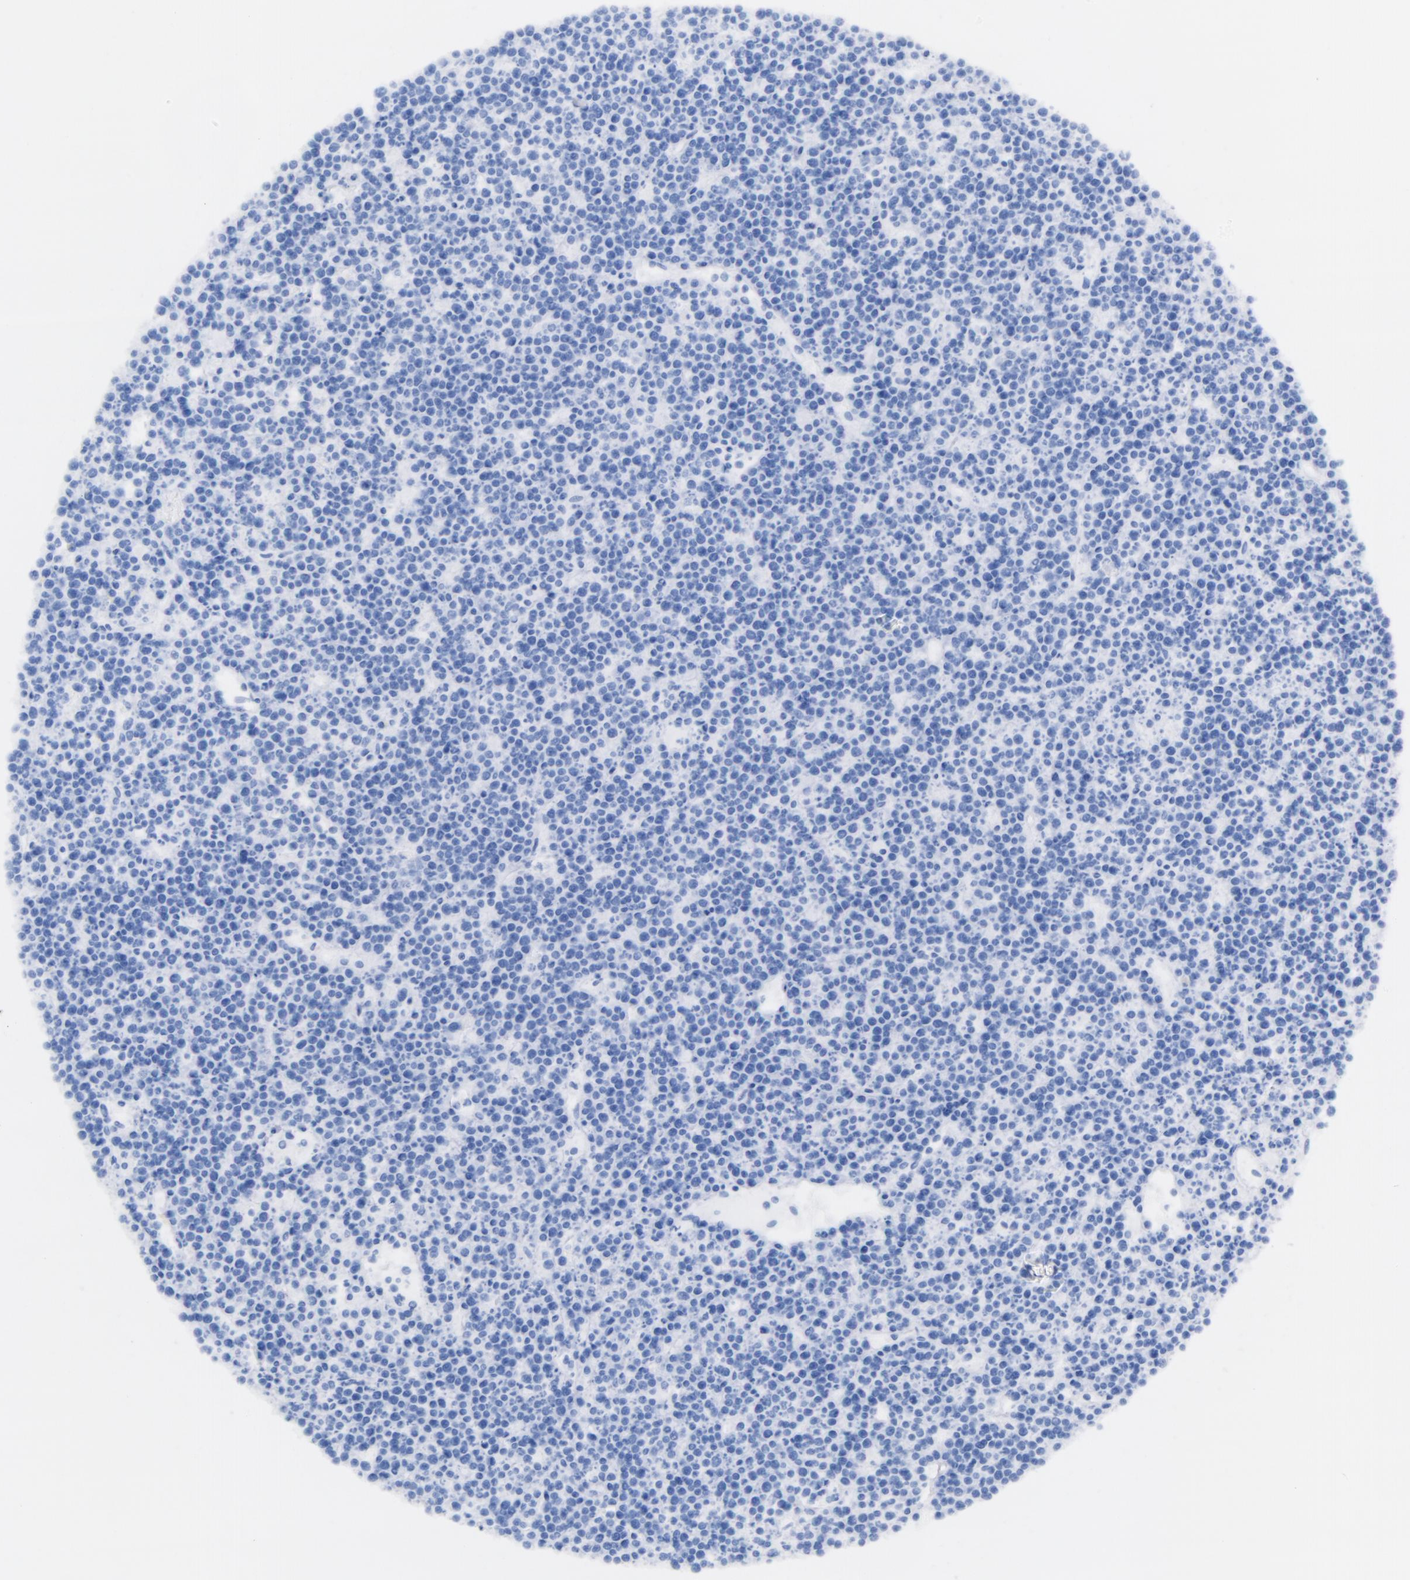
{"staining": {"intensity": "negative", "quantity": "none", "location": "none"}, "tissue": "lymphoma", "cell_type": "Tumor cells", "image_type": "cancer", "snomed": [{"axis": "morphology", "description": "Malignant lymphoma, non-Hodgkin's type, High grade"}, {"axis": "topography", "description": "Ovary"}], "caption": "The photomicrograph shows no staining of tumor cells in high-grade malignant lymphoma, non-Hodgkin's type. (DAB (3,3'-diaminobenzidine) IHC, high magnification).", "gene": "CD44", "patient": {"sex": "female", "age": 56}}